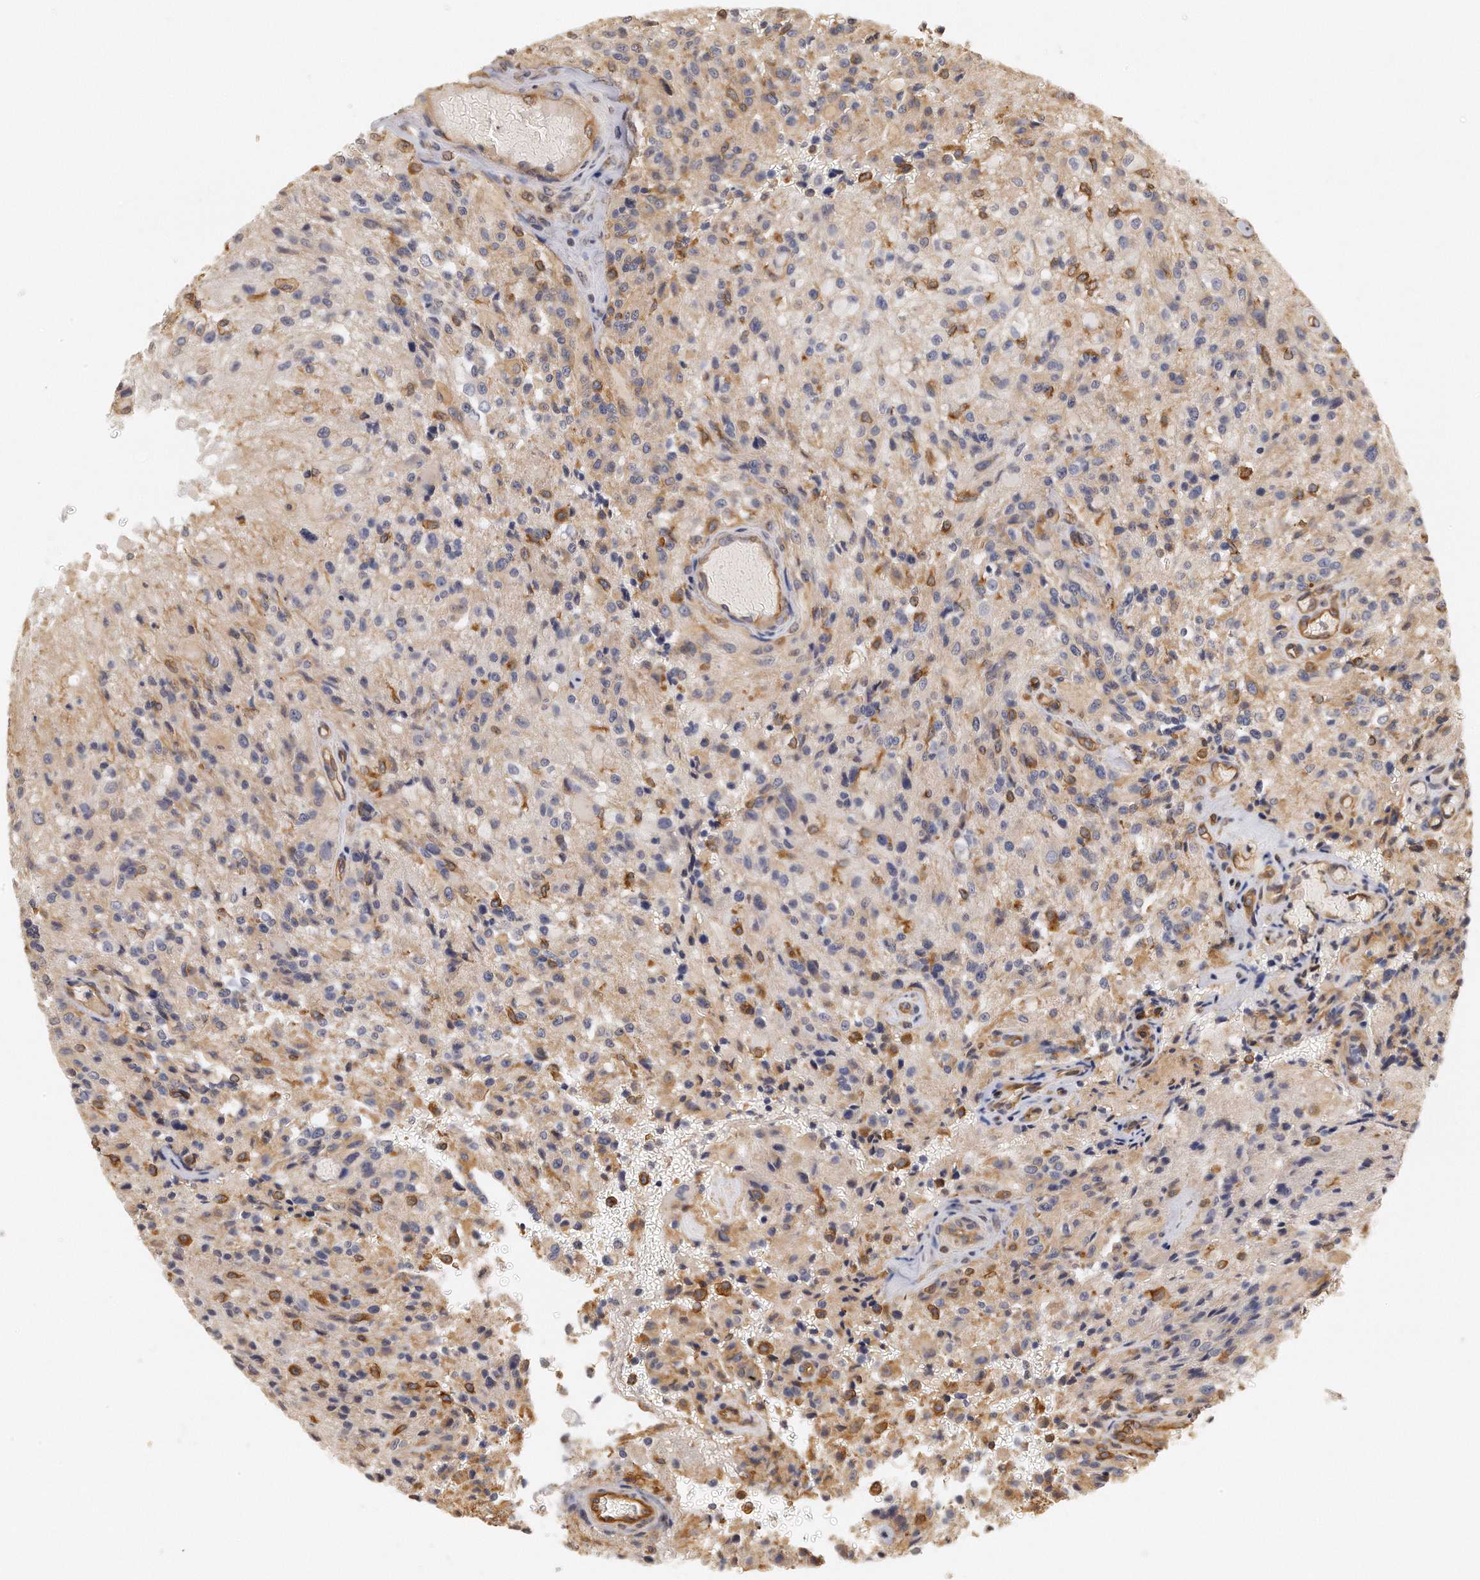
{"staining": {"intensity": "moderate", "quantity": "<25%", "location": "cytoplasmic/membranous"}, "tissue": "glioma", "cell_type": "Tumor cells", "image_type": "cancer", "snomed": [{"axis": "morphology", "description": "Normal tissue, NOS"}, {"axis": "morphology", "description": "Glioma, malignant, High grade"}, {"axis": "topography", "description": "Cerebral cortex"}], "caption": "DAB immunohistochemical staining of malignant glioma (high-grade) shows moderate cytoplasmic/membranous protein staining in about <25% of tumor cells. (brown staining indicates protein expression, while blue staining denotes nuclei).", "gene": "CHST7", "patient": {"sex": "male", "age": 56}}